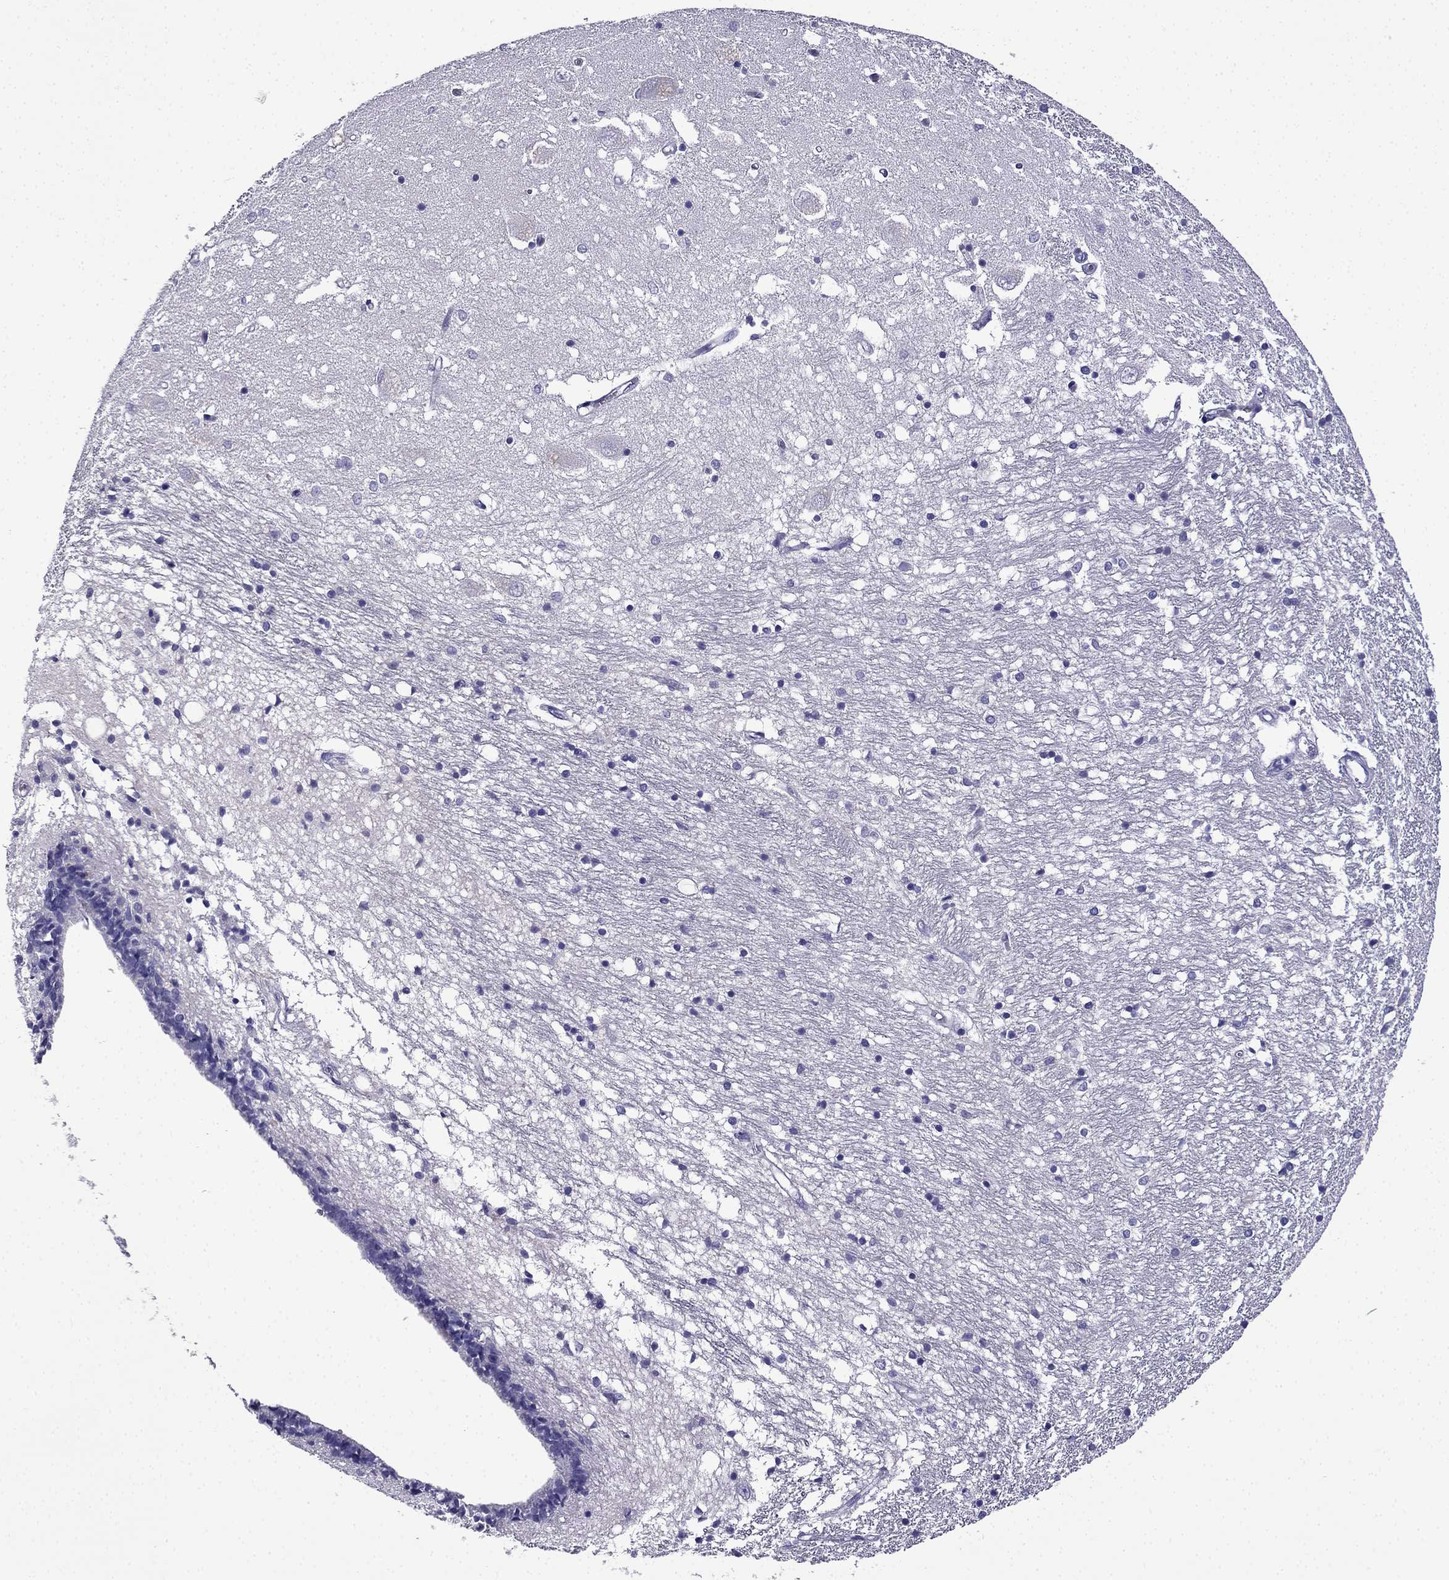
{"staining": {"intensity": "negative", "quantity": "none", "location": "none"}, "tissue": "caudate", "cell_type": "Glial cells", "image_type": "normal", "snomed": [{"axis": "morphology", "description": "Normal tissue, NOS"}, {"axis": "topography", "description": "Lateral ventricle wall"}], "caption": "IHC of benign caudate exhibits no expression in glial cells. Nuclei are stained in blue.", "gene": "TSSK4", "patient": {"sex": "female", "age": 71}}